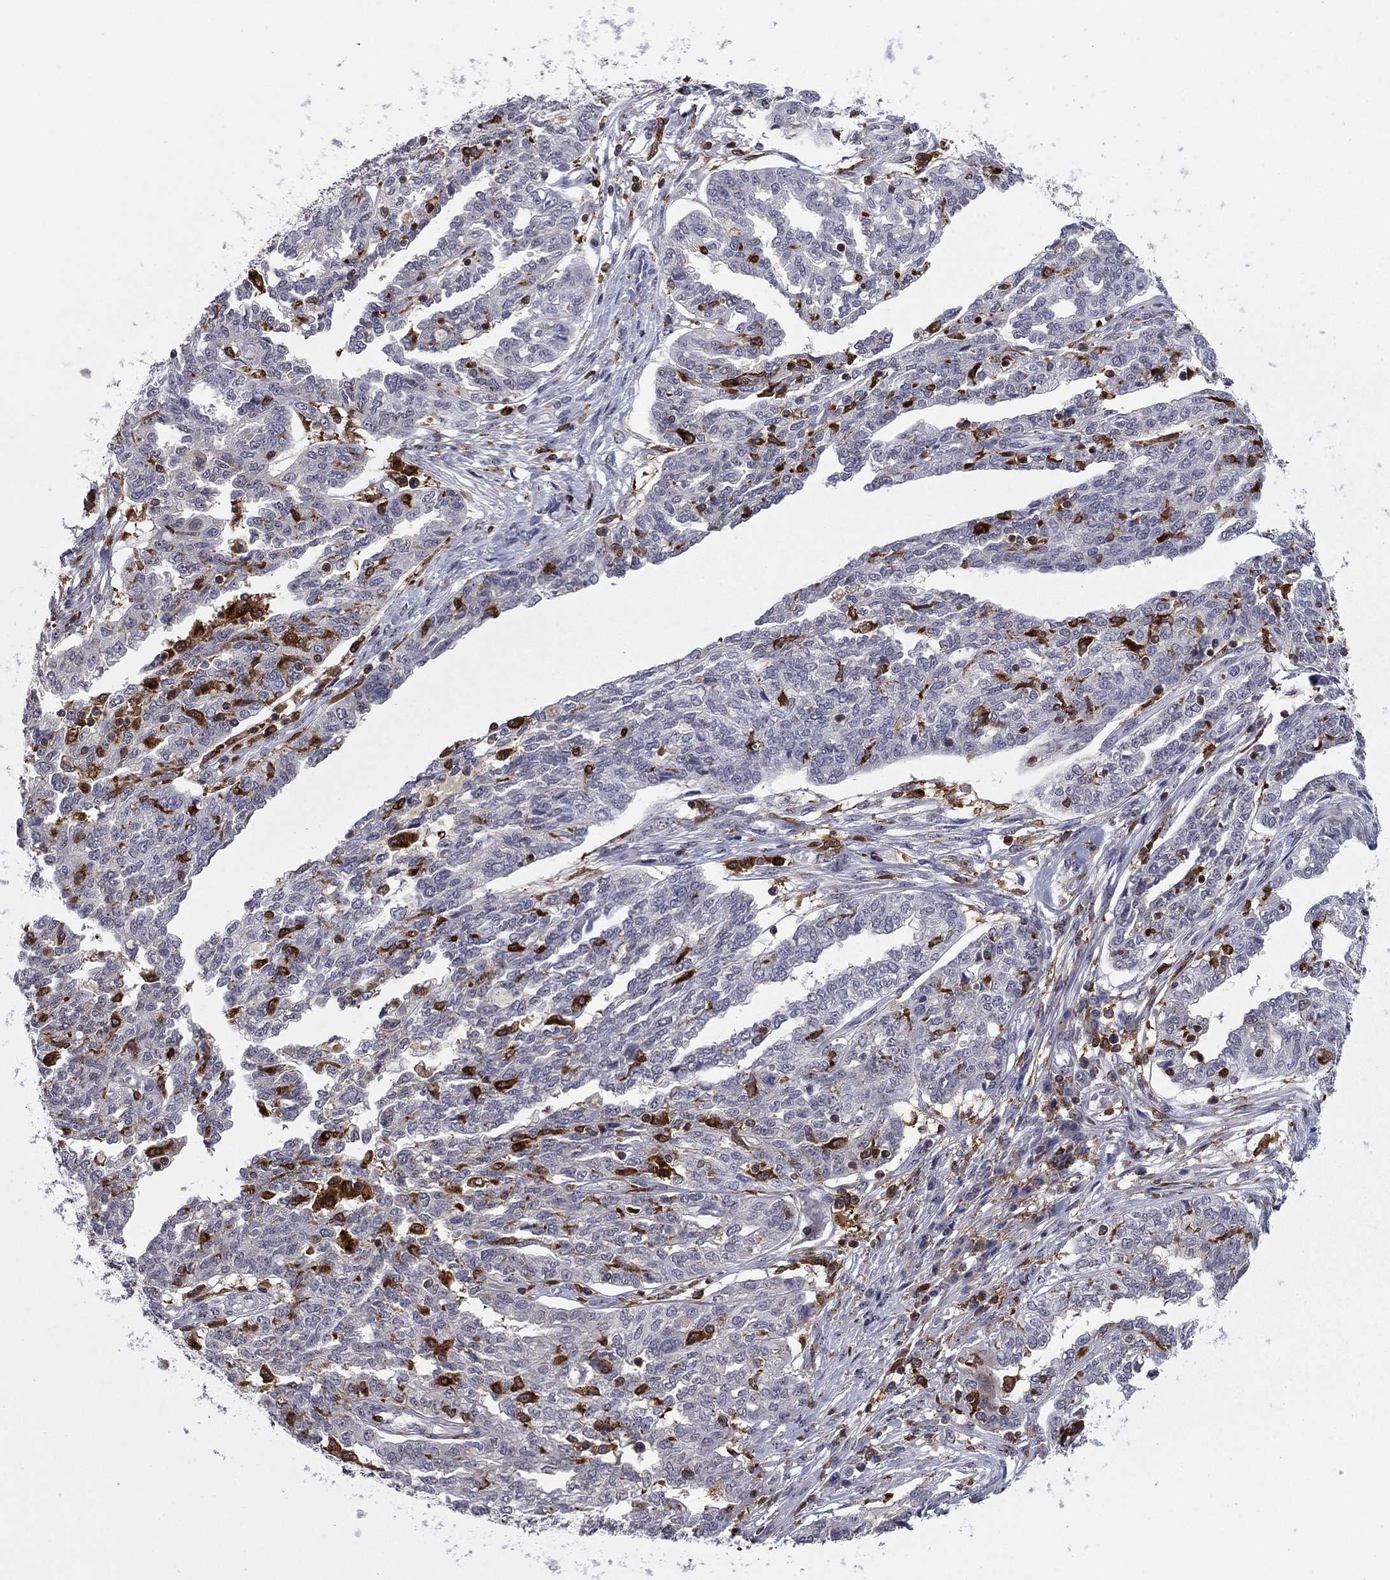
{"staining": {"intensity": "negative", "quantity": "none", "location": "none"}, "tissue": "ovarian cancer", "cell_type": "Tumor cells", "image_type": "cancer", "snomed": [{"axis": "morphology", "description": "Cystadenocarcinoma, serous, NOS"}, {"axis": "topography", "description": "Ovary"}], "caption": "The immunohistochemistry photomicrograph has no significant expression in tumor cells of serous cystadenocarcinoma (ovarian) tissue.", "gene": "PLCB2", "patient": {"sex": "female", "age": 67}}